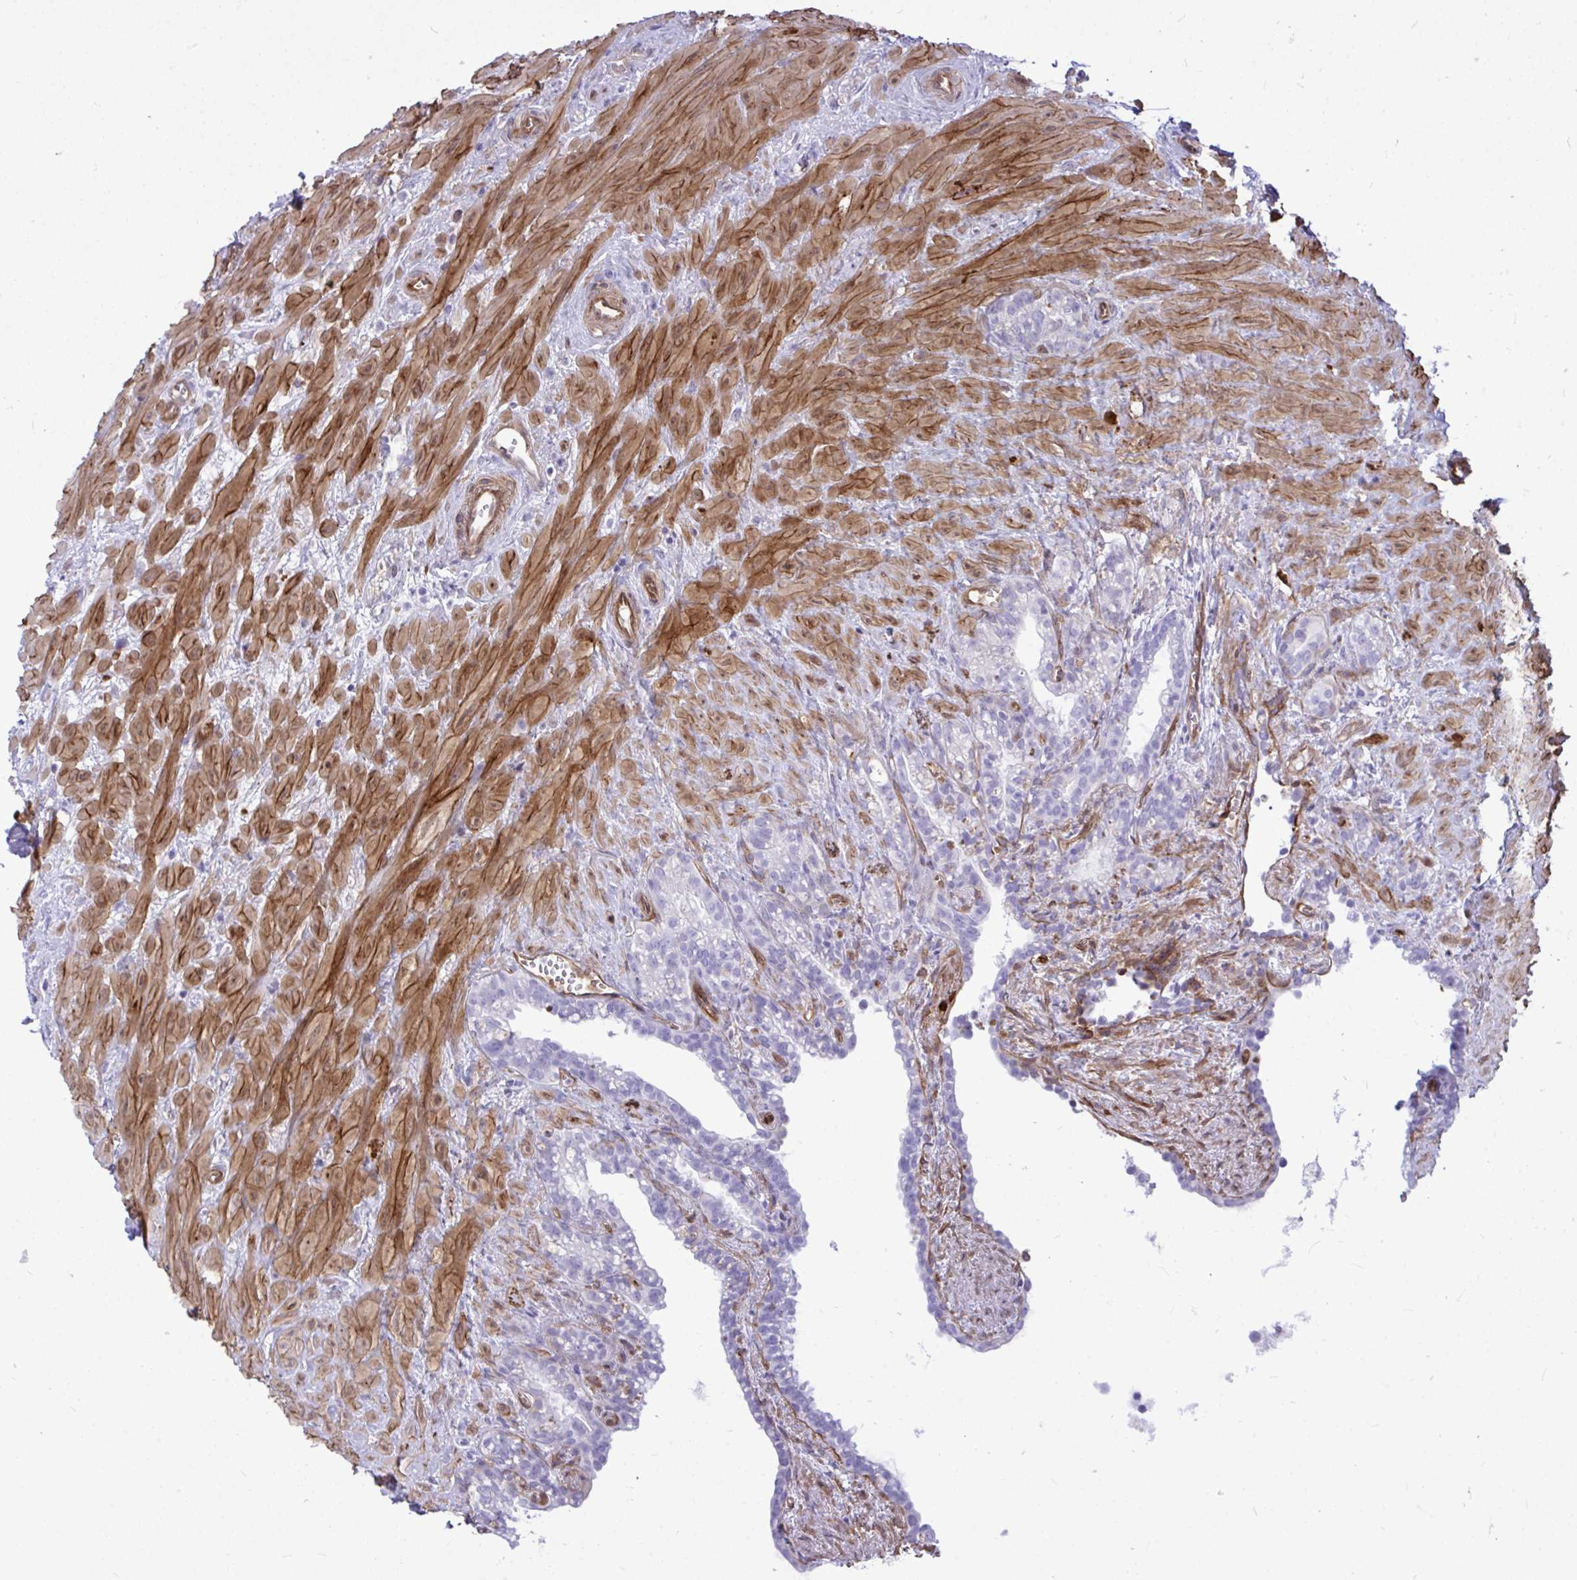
{"staining": {"intensity": "negative", "quantity": "none", "location": "none"}, "tissue": "seminal vesicle", "cell_type": "Glandular cells", "image_type": "normal", "snomed": [{"axis": "morphology", "description": "Normal tissue, NOS"}, {"axis": "topography", "description": "Seminal veicle"}], "caption": "High magnification brightfield microscopy of benign seminal vesicle stained with DAB (brown) and counterstained with hematoxylin (blue): glandular cells show no significant staining. The staining is performed using DAB brown chromogen with nuclei counter-stained in using hematoxylin.", "gene": "LIMS2", "patient": {"sex": "male", "age": 76}}